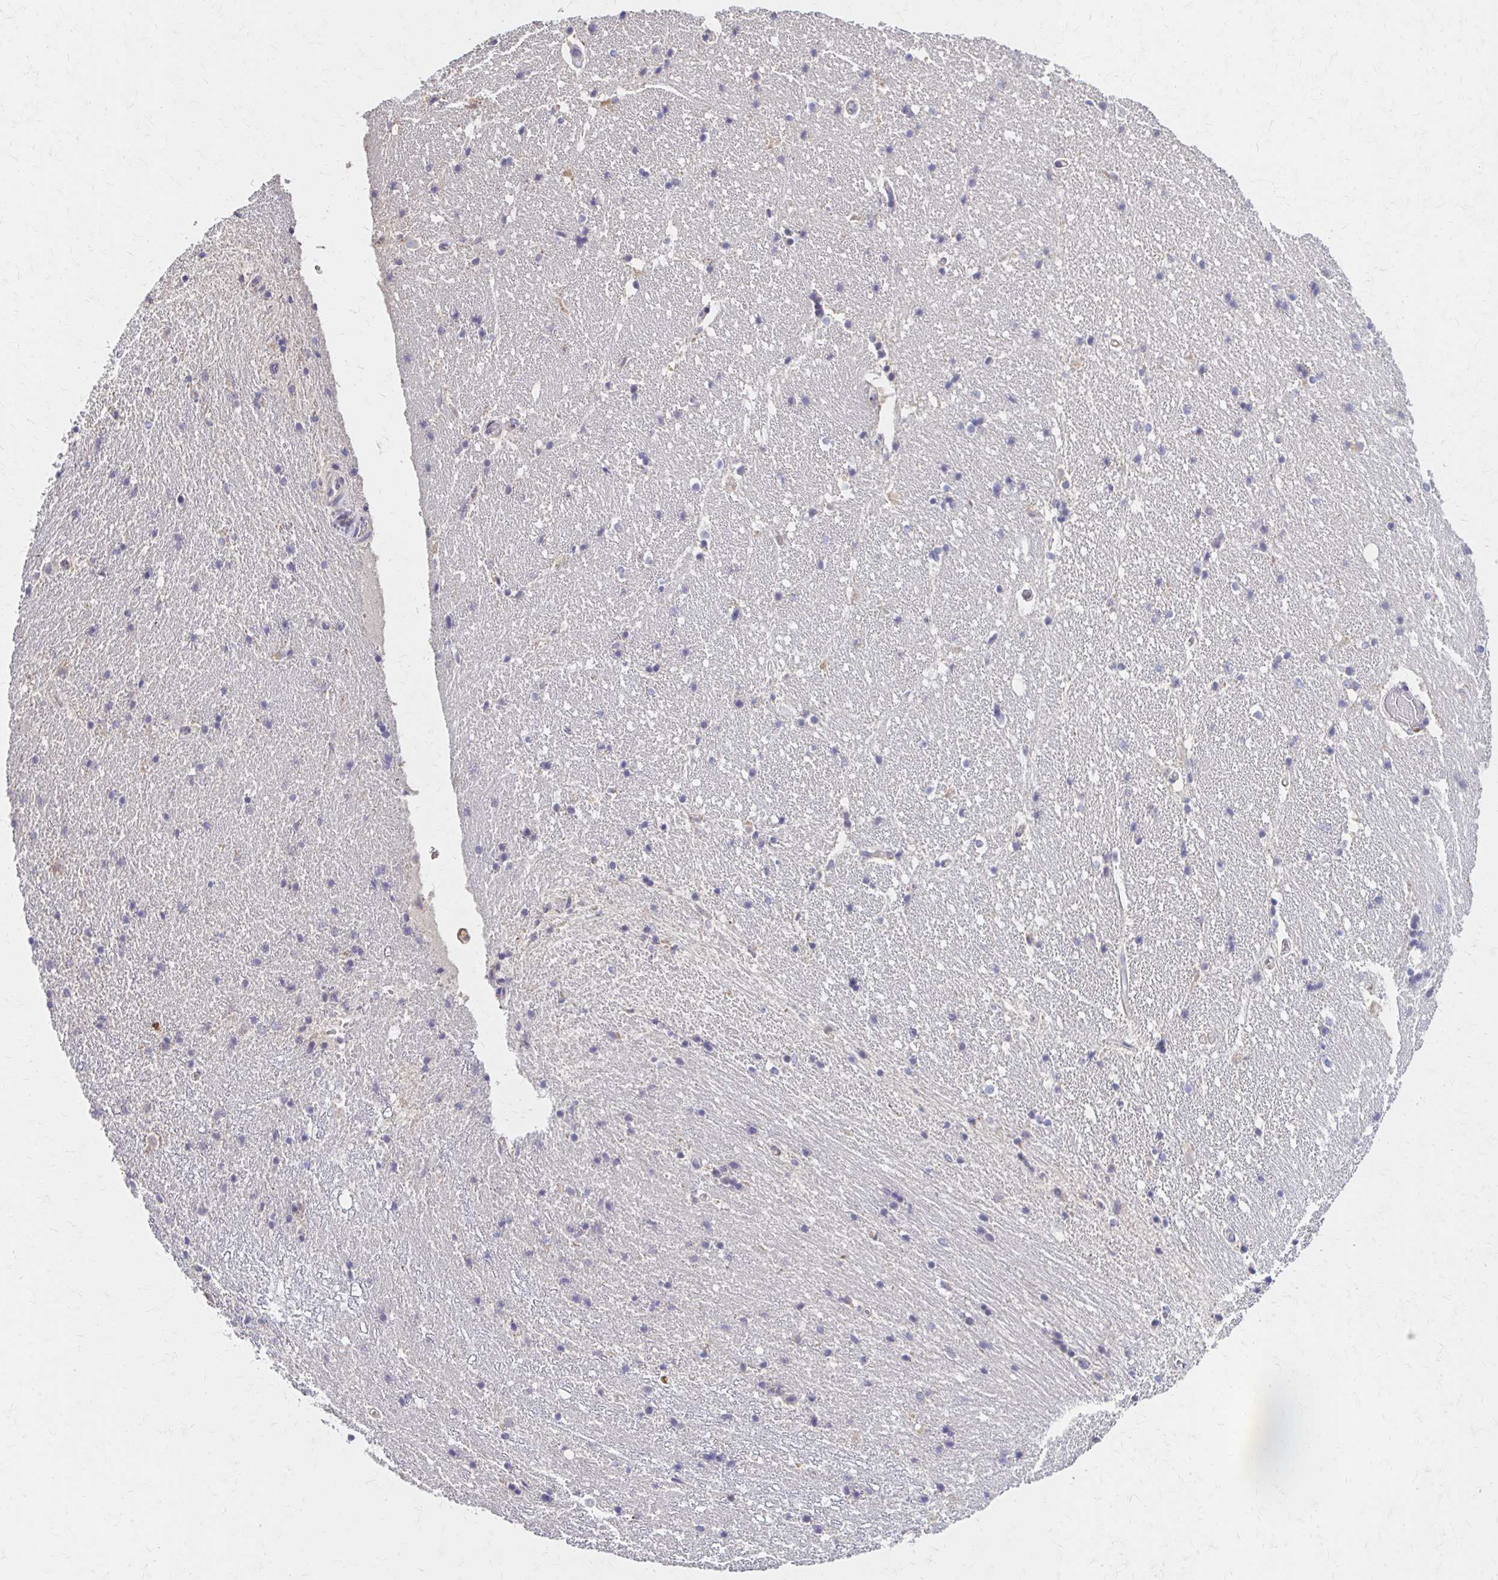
{"staining": {"intensity": "negative", "quantity": "none", "location": "none"}, "tissue": "hippocampus", "cell_type": "Glial cells", "image_type": "normal", "snomed": [{"axis": "morphology", "description": "Normal tissue, NOS"}, {"axis": "topography", "description": "Hippocampus"}], "caption": "The histopathology image reveals no significant staining in glial cells of hippocampus.", "gene": "HMGCS2", "patient": {"sex": "male", "age": 63}}